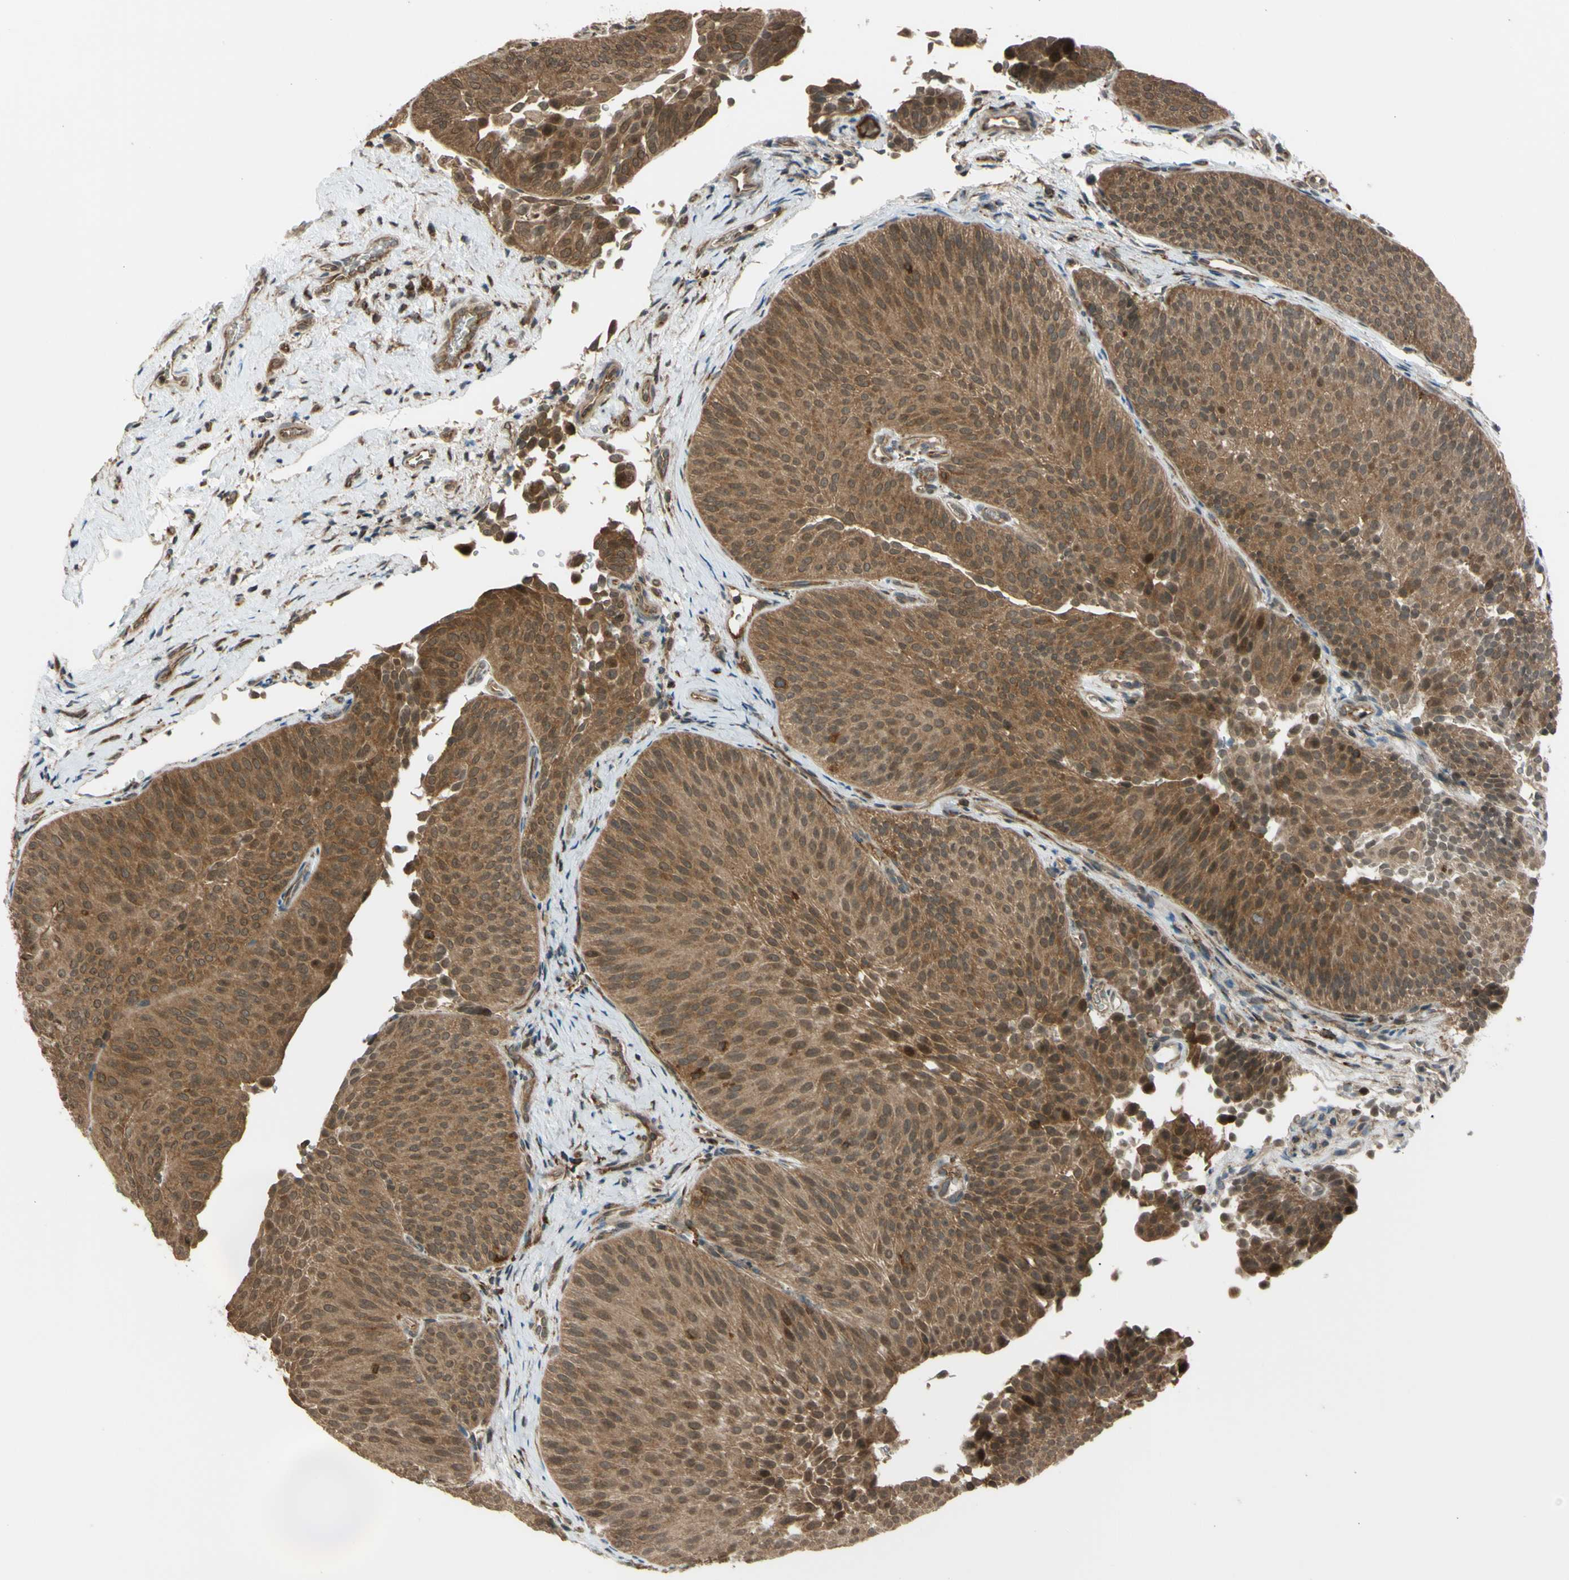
{"staining": {"intensity": "moderate", "quantity": ">75%", "location": "cytoplasmic/membranous,nuclear"}, "tissue": "urothelial cancer", "cell_type": "Tumor cells", "image_type": "cancer", "snomed": [{"axis": "morphology", "description": "Urothelial carcinoma, Low grade"}, {"axis": "topography", "description": "Urinary bladder"}], "caption": "A high-resolution micrograph shows immunohistochemistry (IHC) staining of low-grade urothelial carcinoma, which reveals moderate cytoplasmic/membranous and nuclear expression in approximately >75% of tumor cells. (Brightfield microscopy of DAB IHC at high magnification).", "gene": "FLII", "patient": {"sex": "female", "age": 60}}